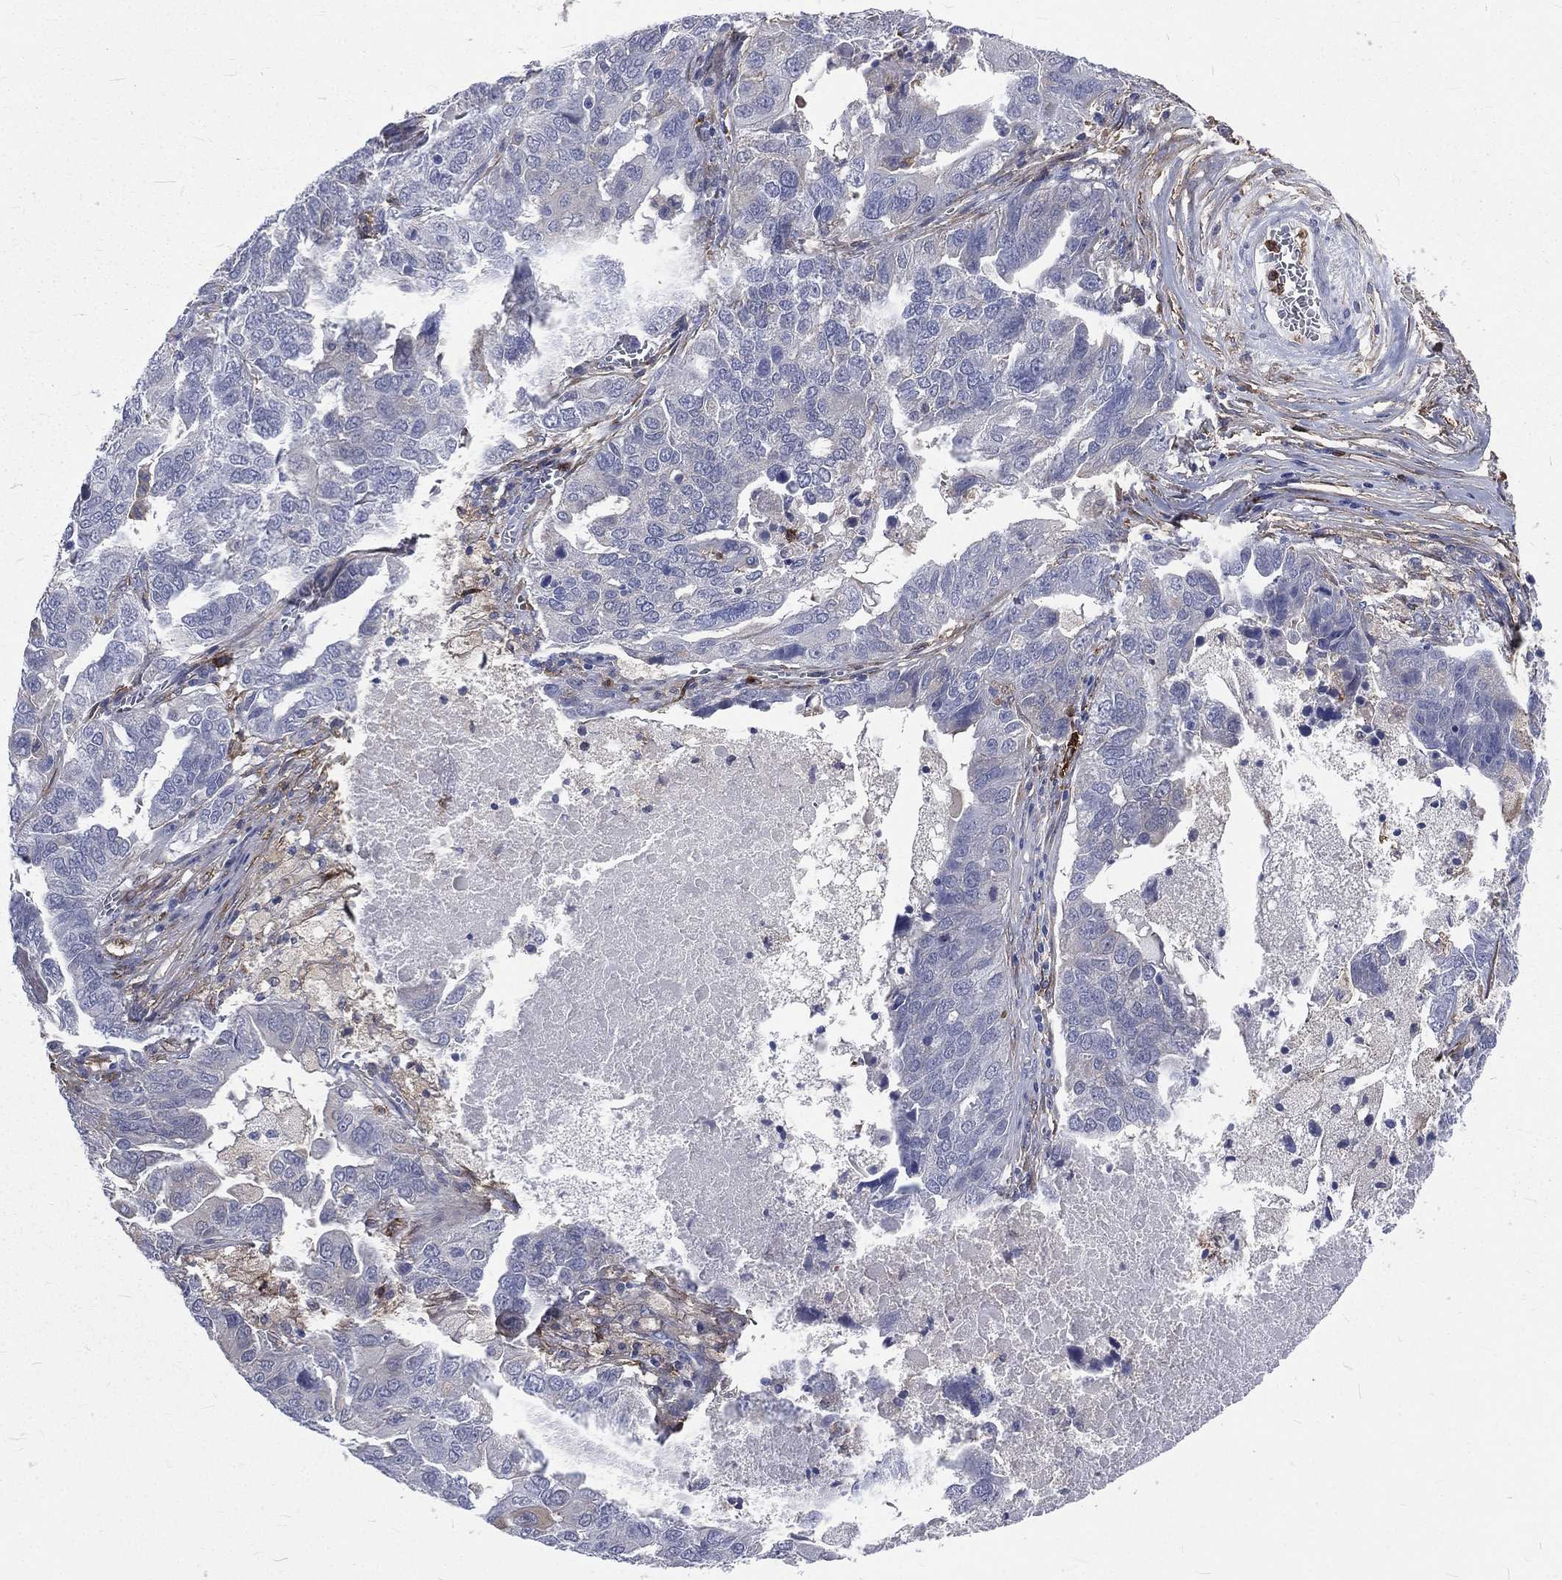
{"staining": {"intensity": "negative", "quantity": "none", "location": "none"}, "tissue": "ovarian cancer", "cell_type": "Tumor cells", "image_type": "cancer", "snomed": [{"axis": "morphology", "description": "Carcinoma, endometroid"}, {"axis": "topography", "description": "Soft tissue"}, {"axis": "topography", "description": "Ovary"}], "caption": "Immunohistochemistry (IHC) micrograph of neoplastic tissue: ovarian cancer (endometroid carcinoma) stained with DAB demonstrates no significant protein staining in tumor cells.", "gene": "BASP1", "patient": {"sex": "female", "age": 52}}